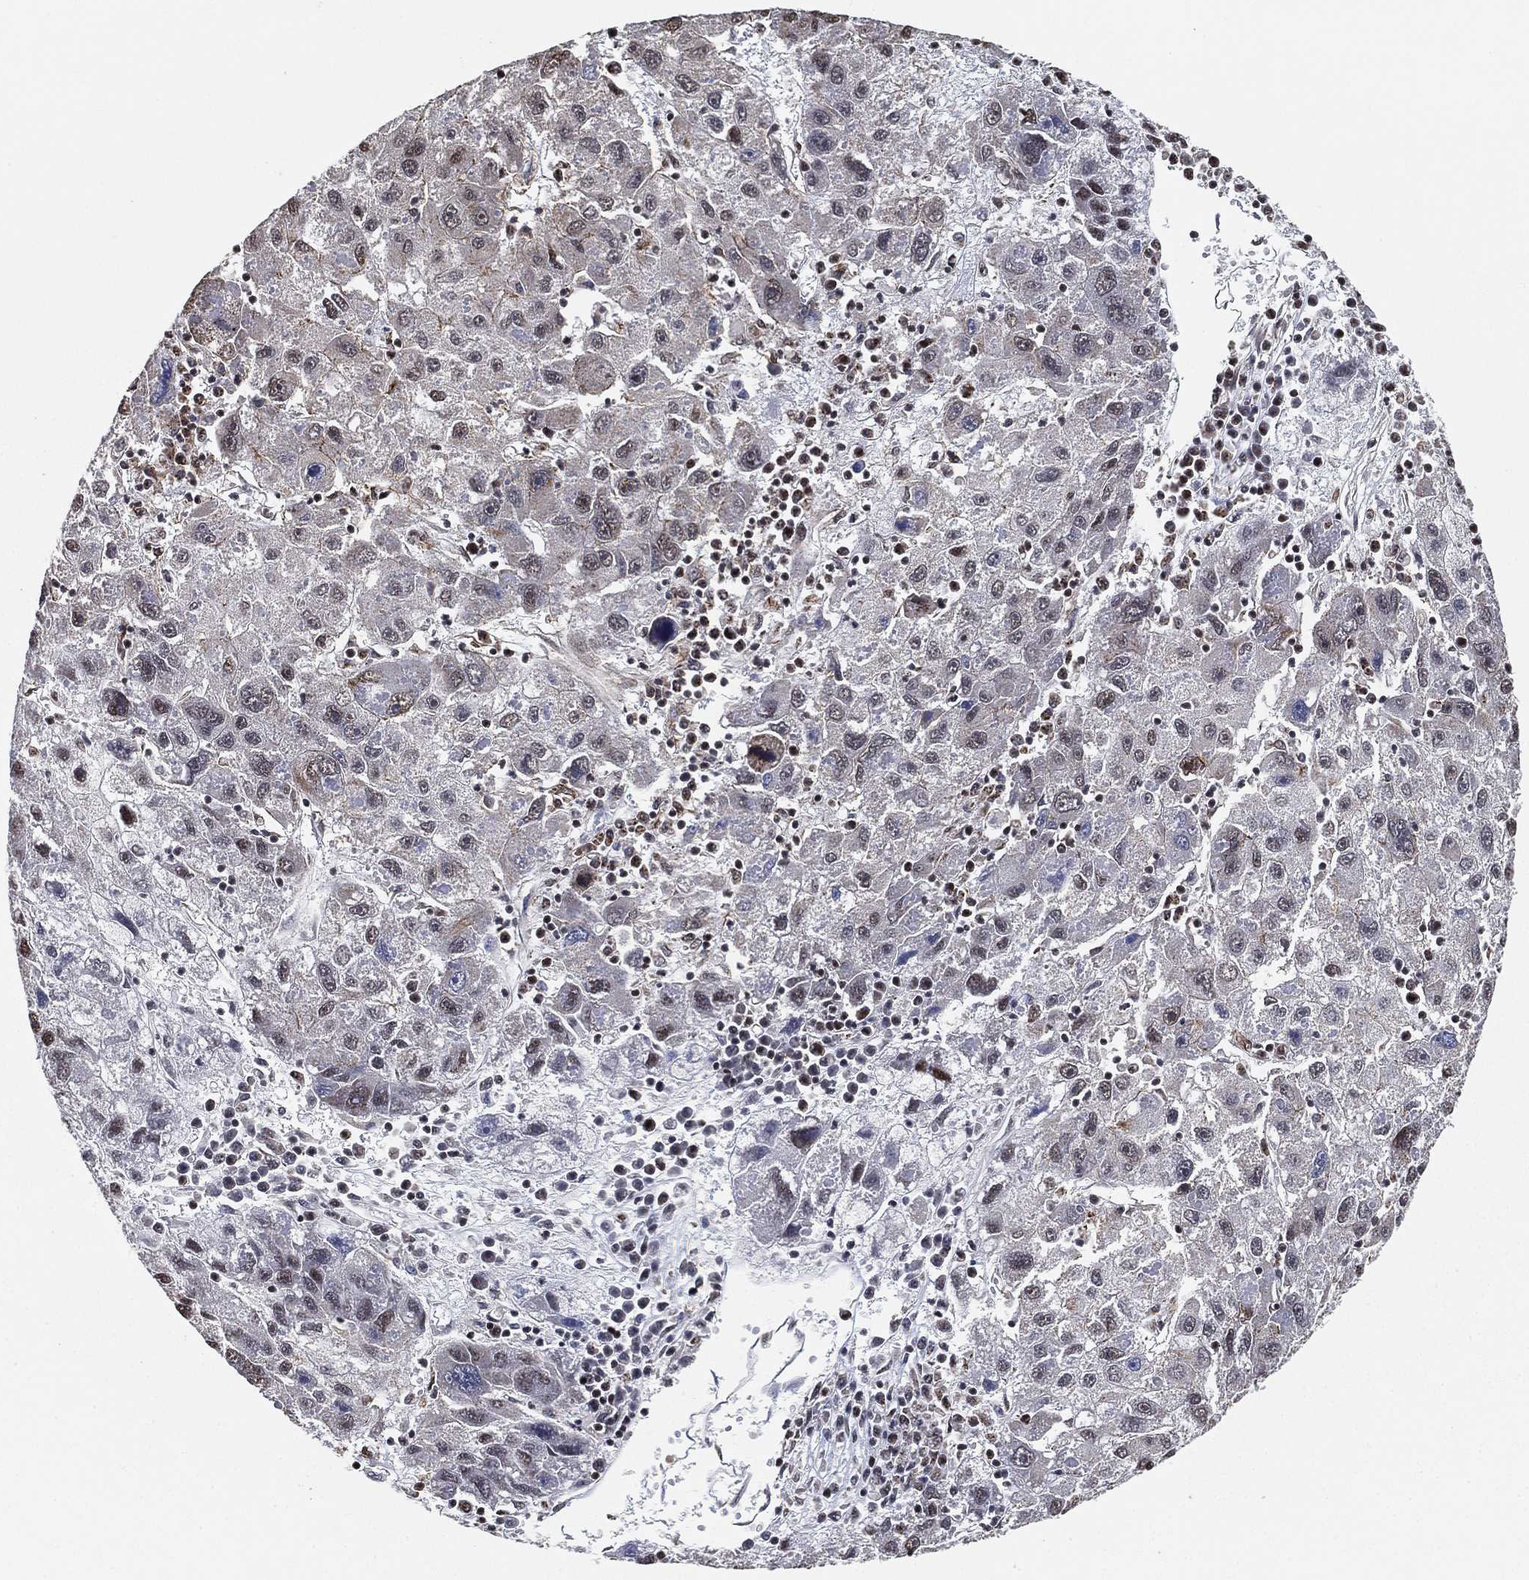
{"staining": {"intensity": "moderate", "quantity": "<25%", "location": "nuclear"}, "tissue": "liver cancer", "cell_type": "Tumor cells", "image_type": "cancer", "snomed": [{"axis": "morphology", "description": "Carcinoma, Hepatocellular, NOS"}, {"axis": "topography", "description": "Liver"}], "caption": "Human hepatocellular carcinoma (liver) stained with a protein marker shows moderate staining in tumor cells.", "gene": "RSRC2", "patient": {"sex": "male", "age": 75}}